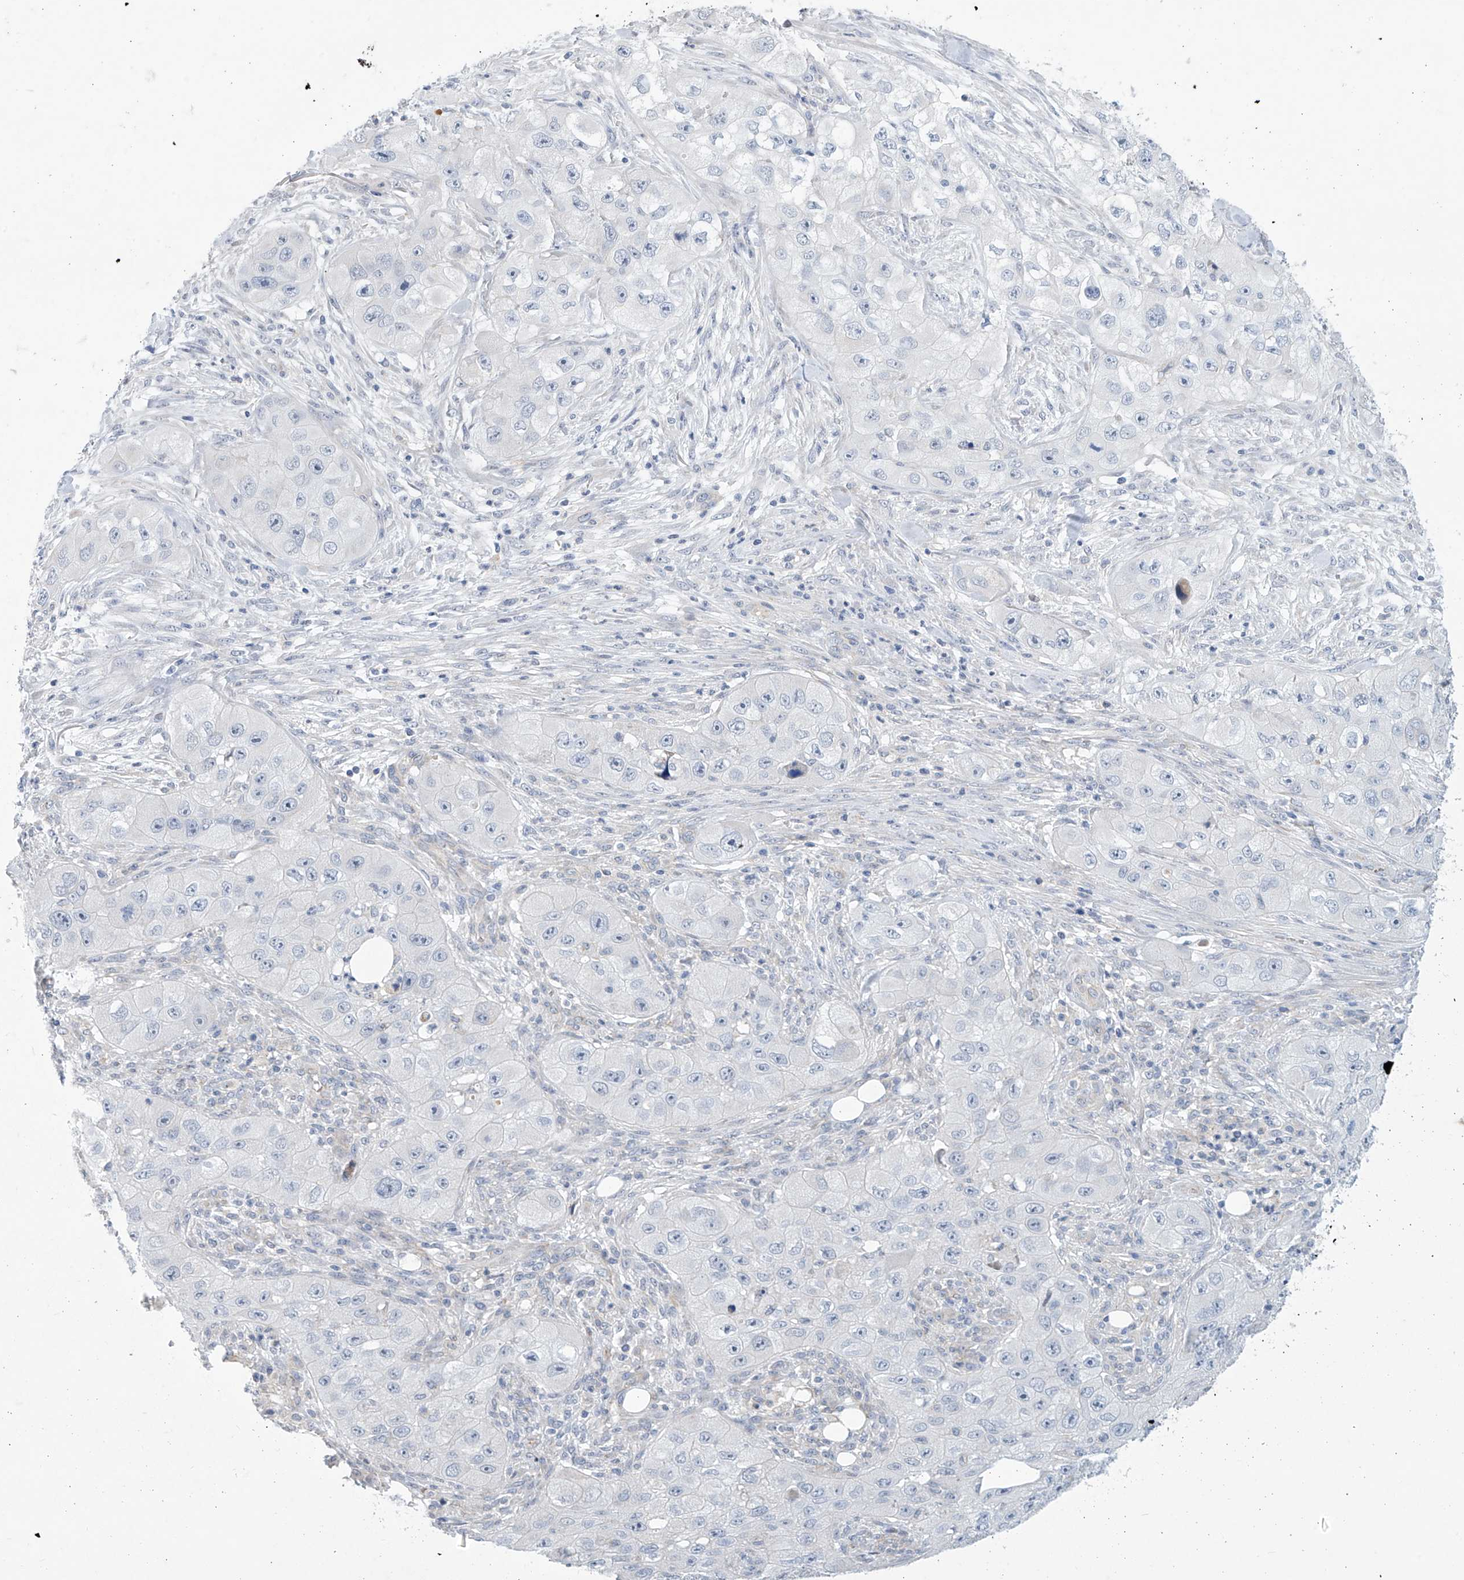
{"staining": {"intensity": "negative", "quantity": "none", "location": "none"}, "tissue": "skin cancer", "cell_type": "Tumor cells", "image_type": "cancer", "snomed": [{"axis": "morphology", "description": "Squamous cell carcinoma, NOS"}, {"axis": "topography", "description": "Skin"}, {"axis": "topography", "description": "Subcutis"}], "caption": "Tumor cells show no significant positivity in squamous cell carcinoma (skin).", "gene": "ABHD13", "patient": {"sex": "male", "age": 73}}